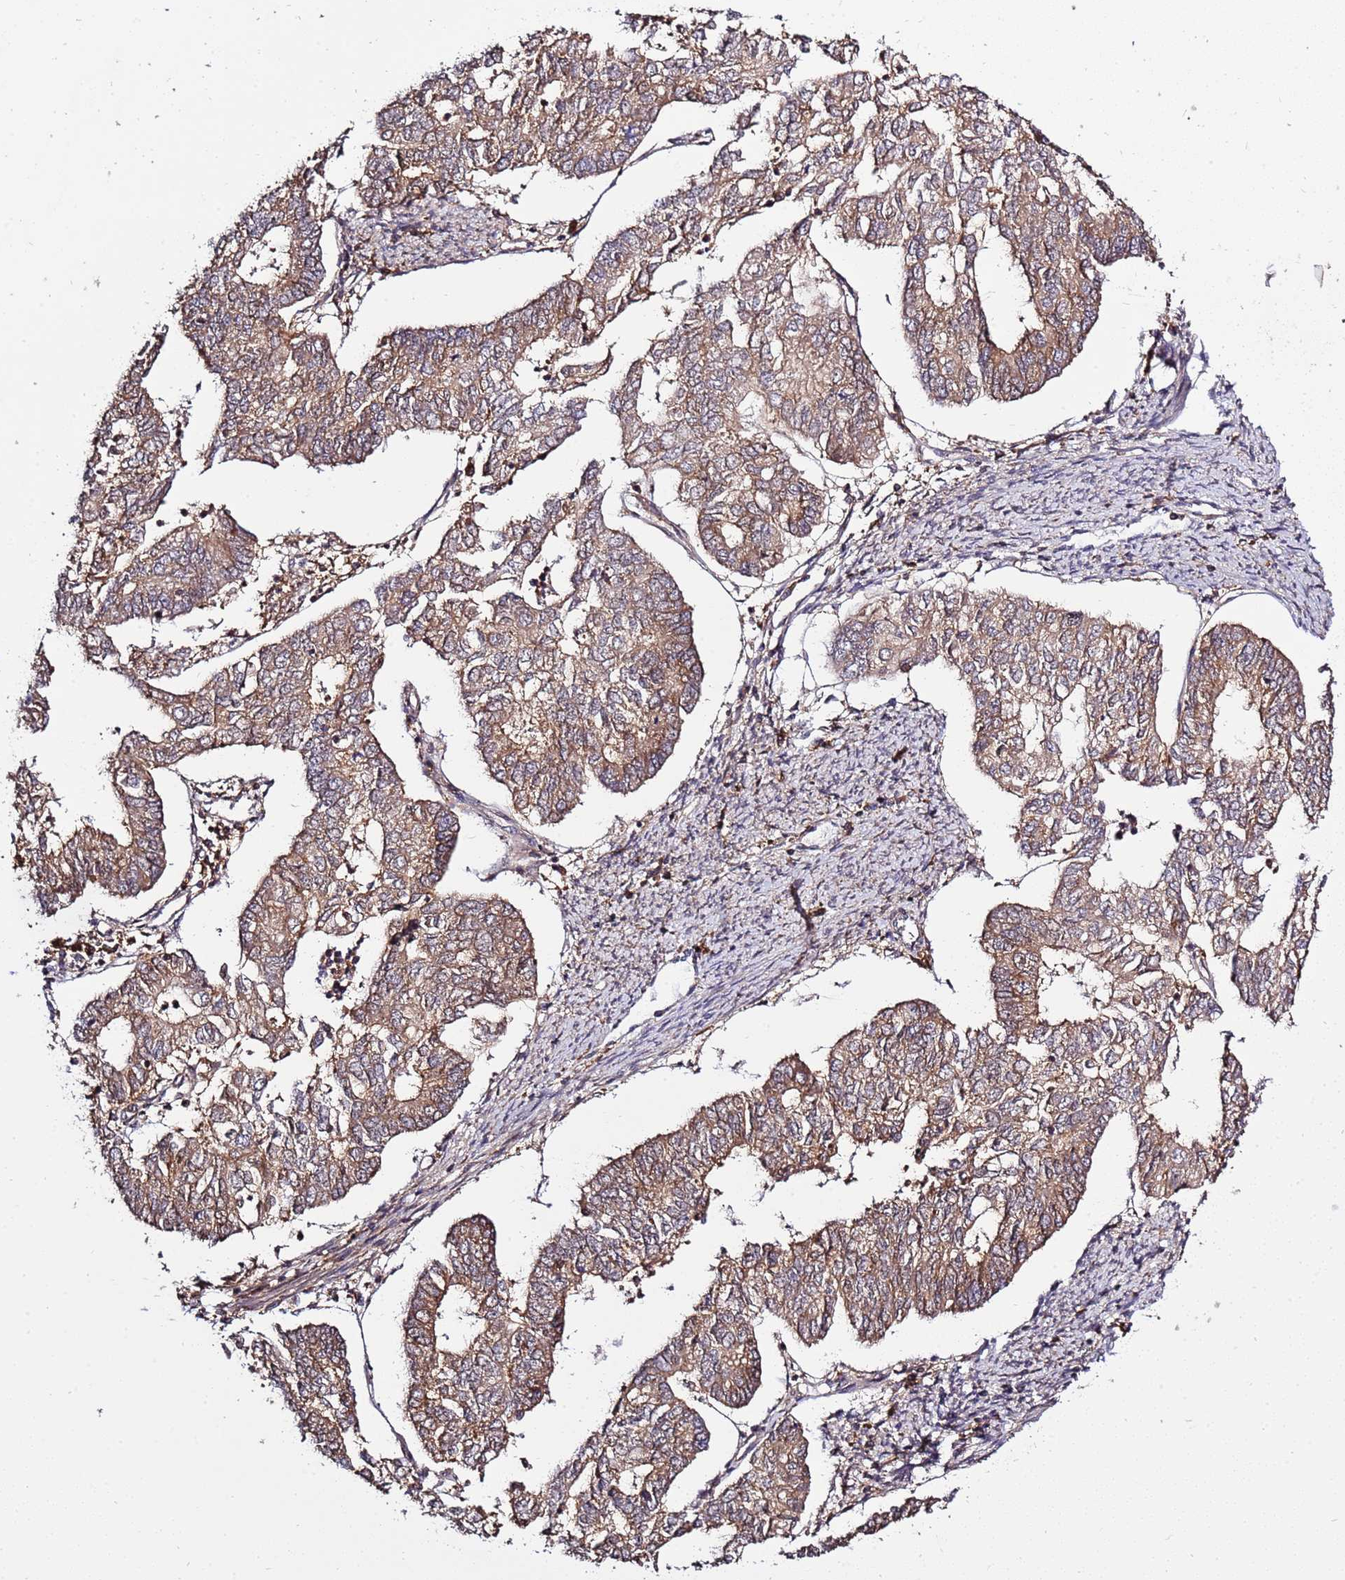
{"staining": {"intensity": "moderate", "quantity": ">75%", "location": "cytoplasmic/membranous"}, "tissue": "endometrial cancer", "cell_type": "Tumor cells", "image_type": "cancer", "snomed": [{"axis": "morphology", "description": "Adenocarcinoma, NOS"}, {"axis": "topography", "description": "Endometrium"}], "caption": "A histopathology image of human endometrial cancer stained for a protein exhibits moderate cytoplasmic/membranous brown staining in tumor cells.", "gene": "ZNF624", "patient": {"sex": "female", "age": 68}}